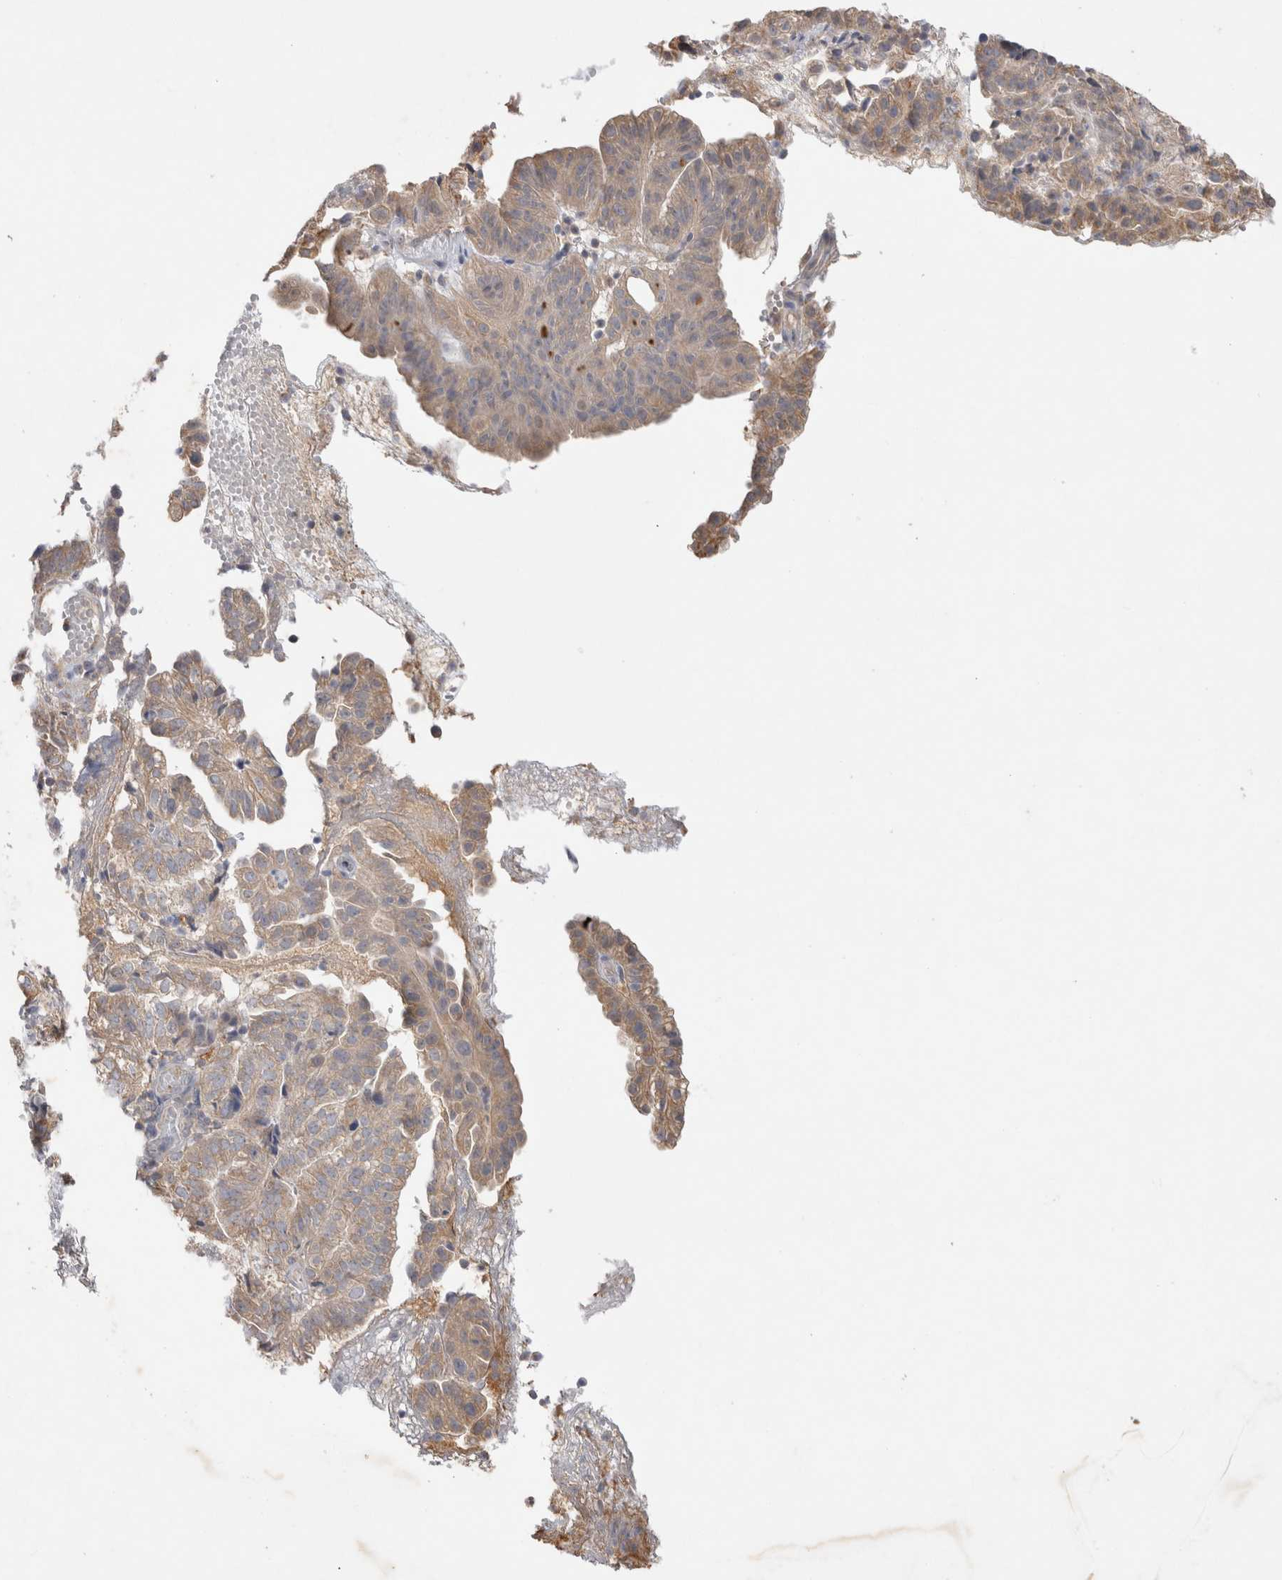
{"staining": {"intensity": "weak", "quantity": "25%-75%", "location": "cytoplasmic/membranous"}, "tissue": "endometrial cancer", "cell_type": "Tumor cells", "image_type": "cancer", "snomed": [{"axis": "morphology", "description": "Adenocarcinoma, NOS"}, {"axis": "topography", "description": "Endometrium"}], "caption": "Immunohistochemical staining of human endometrial cancer (adenocarcinoma) exhibits low levels of weak cytoplasmic/membranous positivity in approximately 25%-75% of tumor cells.", "gene": "GAS1", "patient": {"sex": "female", "age": 51}}